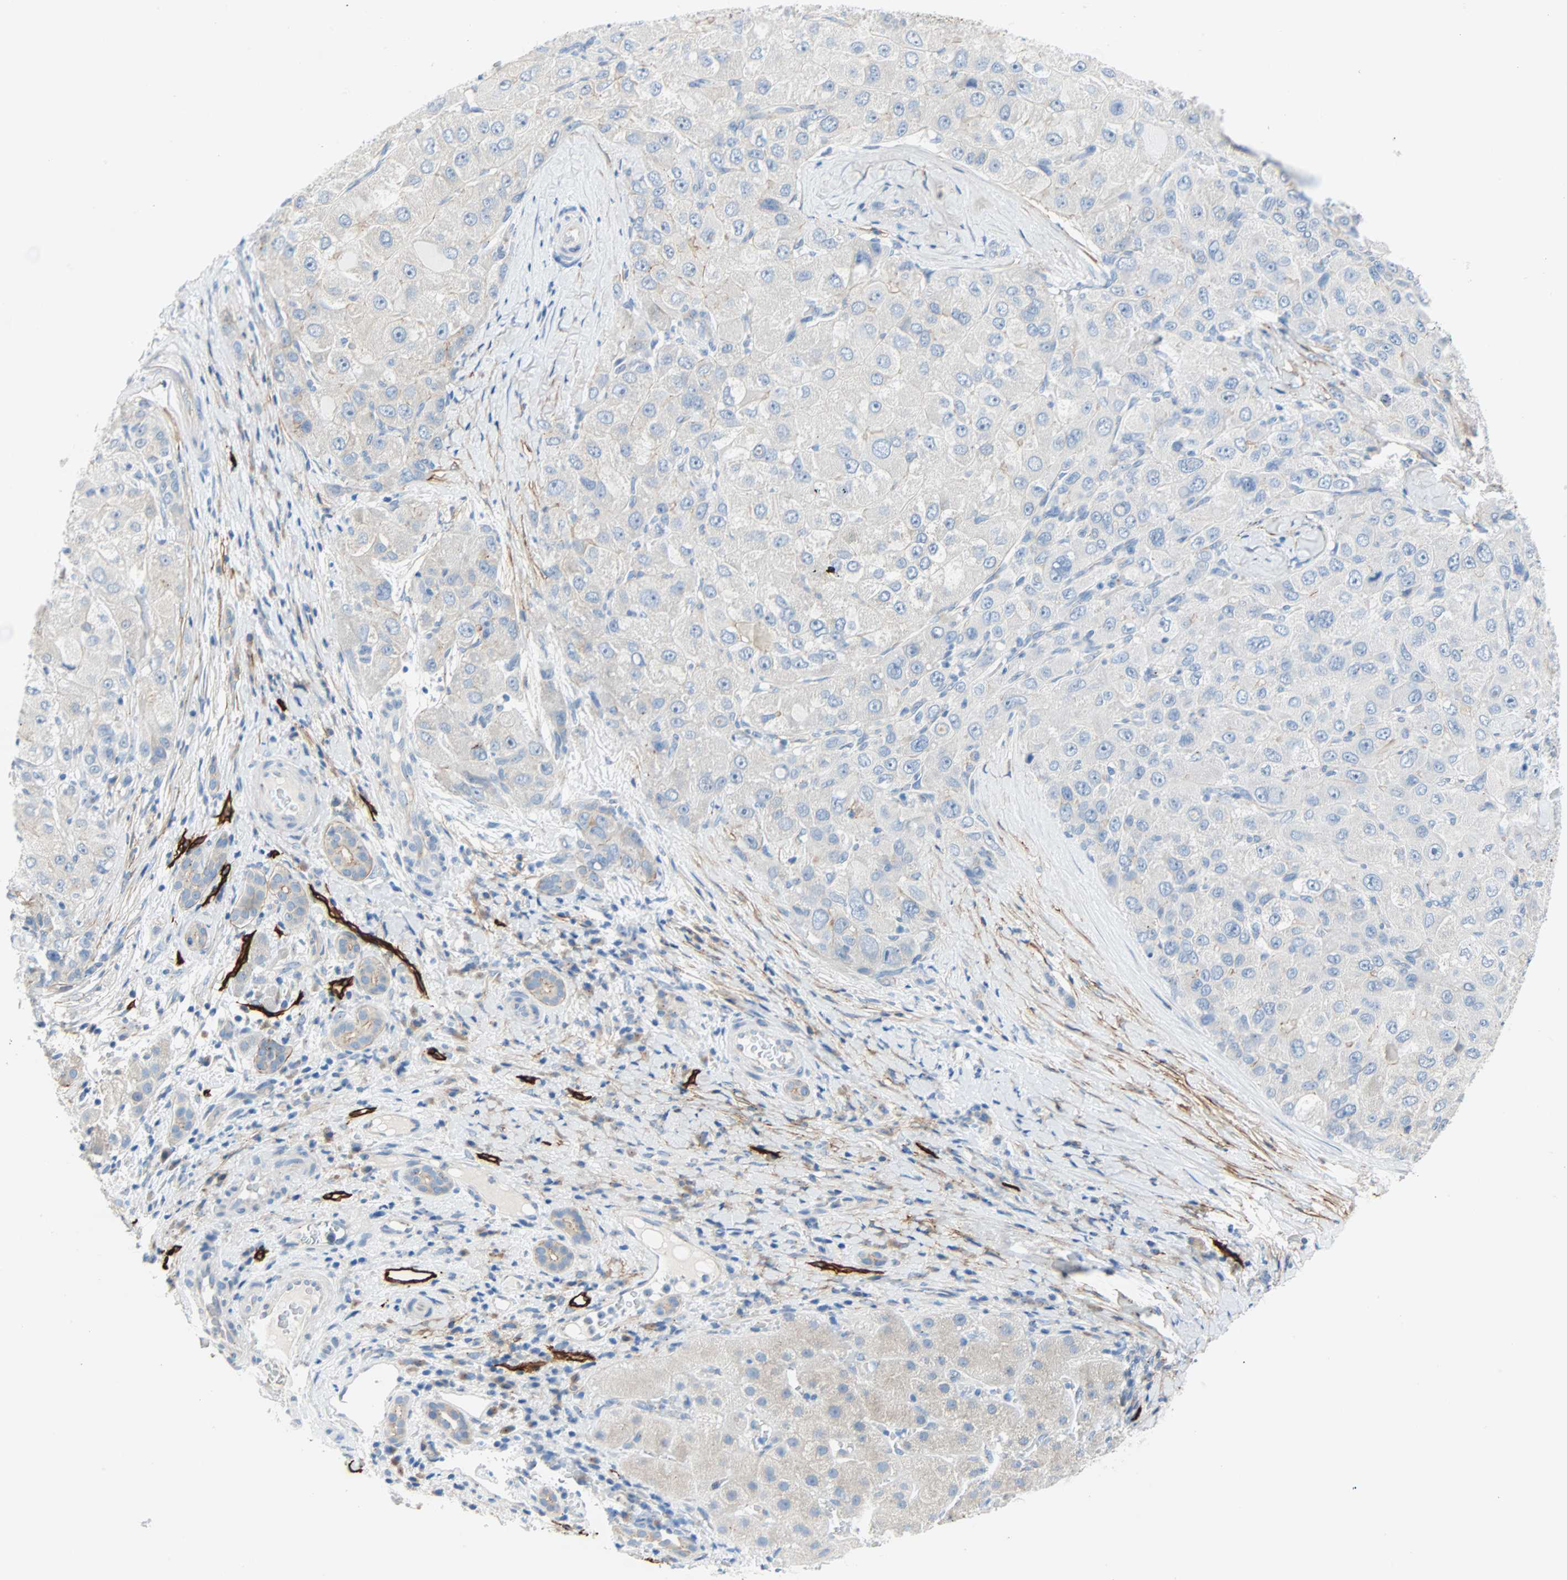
{"staining": {"intensity": "negative", "quantity": "none", "location": "none"}, "tissue": "liver cancer", "cell_type": "Tumor cells", "image_type": "cancer", "snomed": [{"axis": "morphology", "description": "Carcinoma, Hepatocellular, NOS"}, {"axis": "topography", "description": "Liver"}], "caption": "The image exhibits no staining of tumor cells in liver hepatocellular carcinoma.", "gene": "PDPN", "patient": {"sex": "male", "age": 80}}